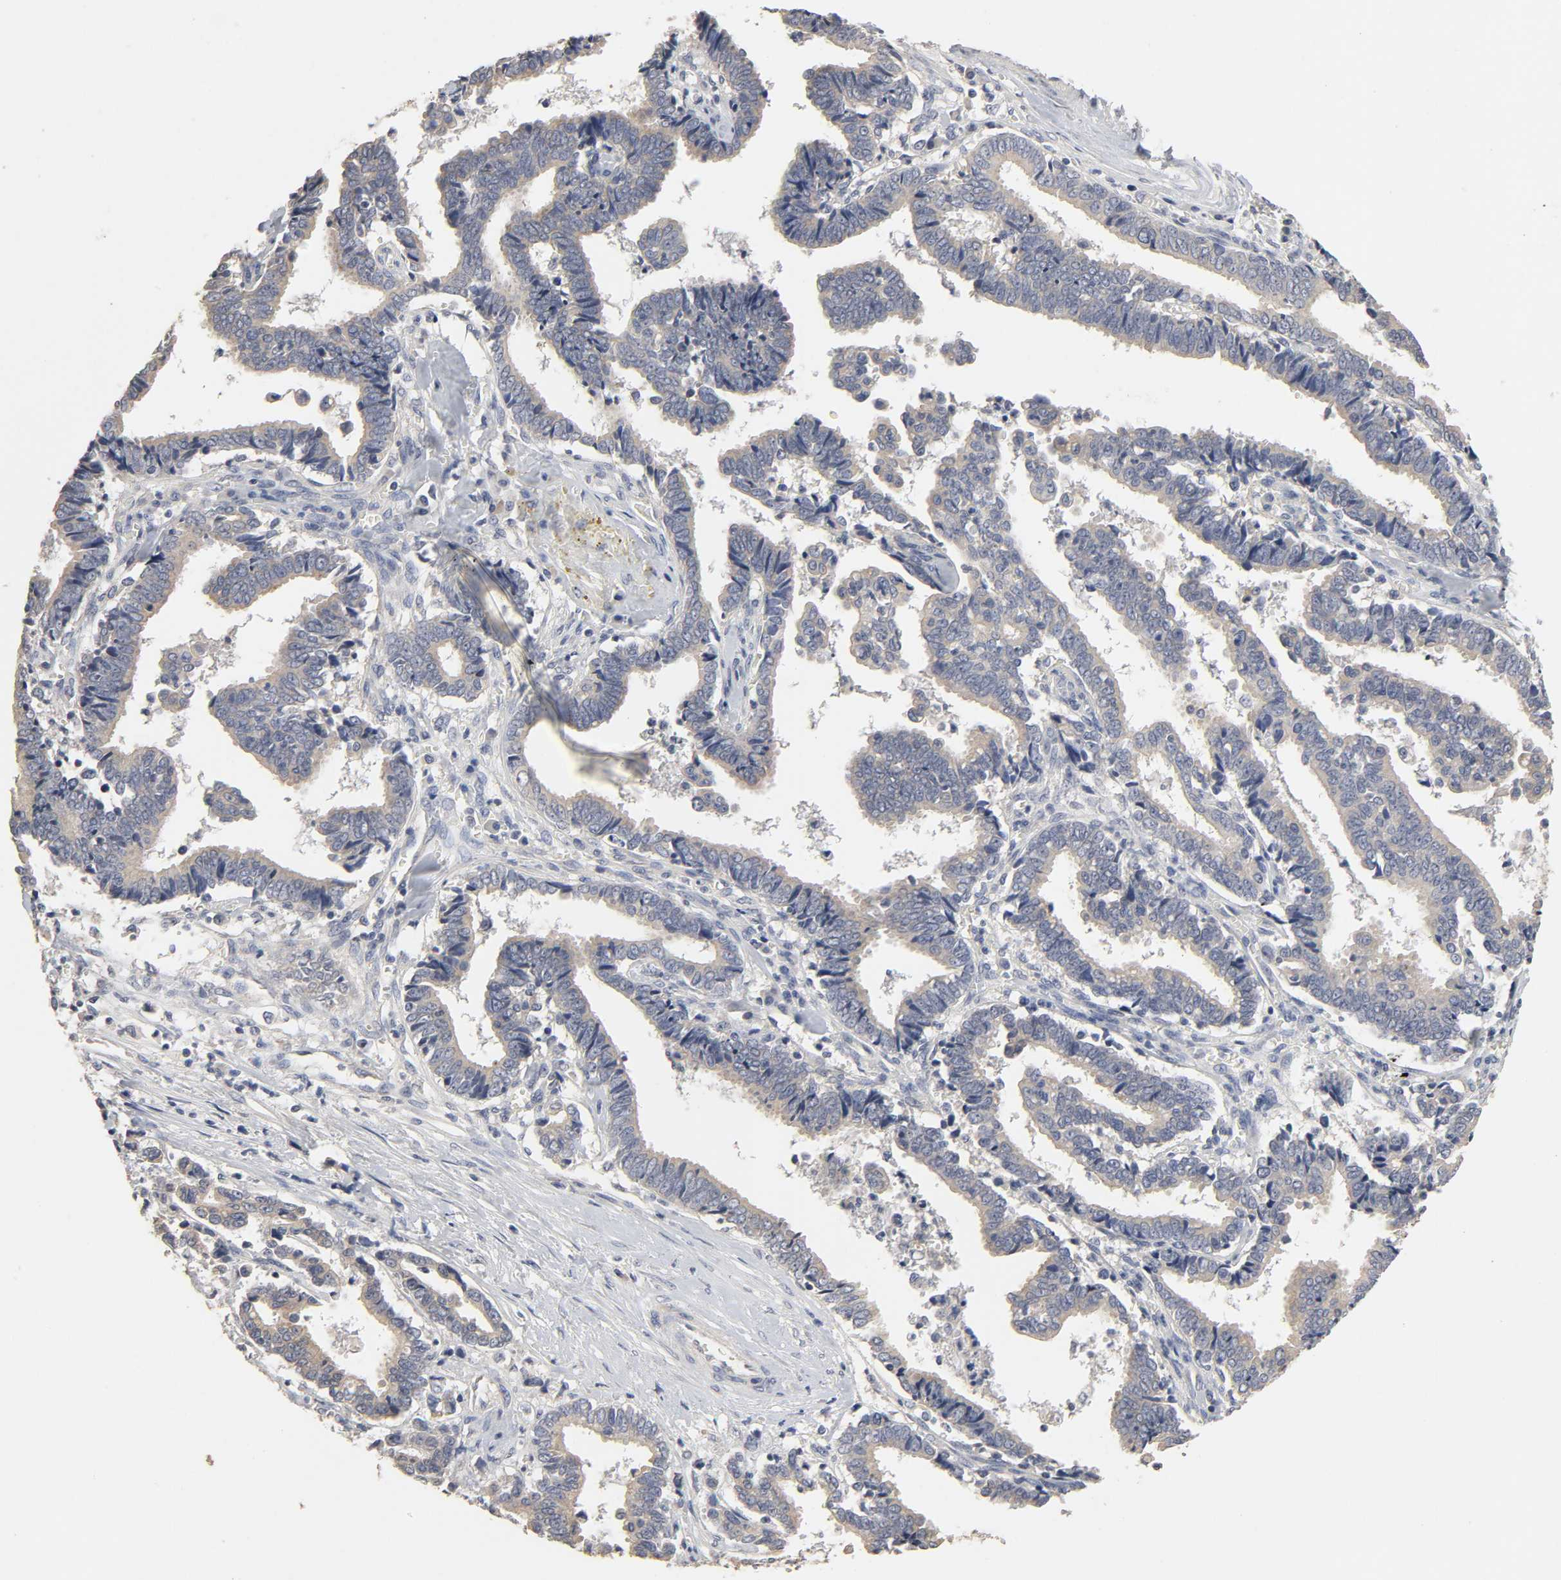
{"staining": {"intensity": "weak", "quantity": ">75%", "location": "cytoplasmic/membranous"}, "tissue": "liver cancer", "cell_type": "Tumor cells", "image_type": "cancer", "snomed": [{"axis": "morphology", "description": "Cholangiocarcinoma"}, {"axis": "topography", "description": "Liver"}], "caption": "Cholangiocarcinoma (liver) was stained to show a protein in brown. There is low levels of weak cytoplasmic/membranous staining in about >75% of tumor cells.", "gene": "SLC10A2", "patient": {"sex": "male", "age": 57}}